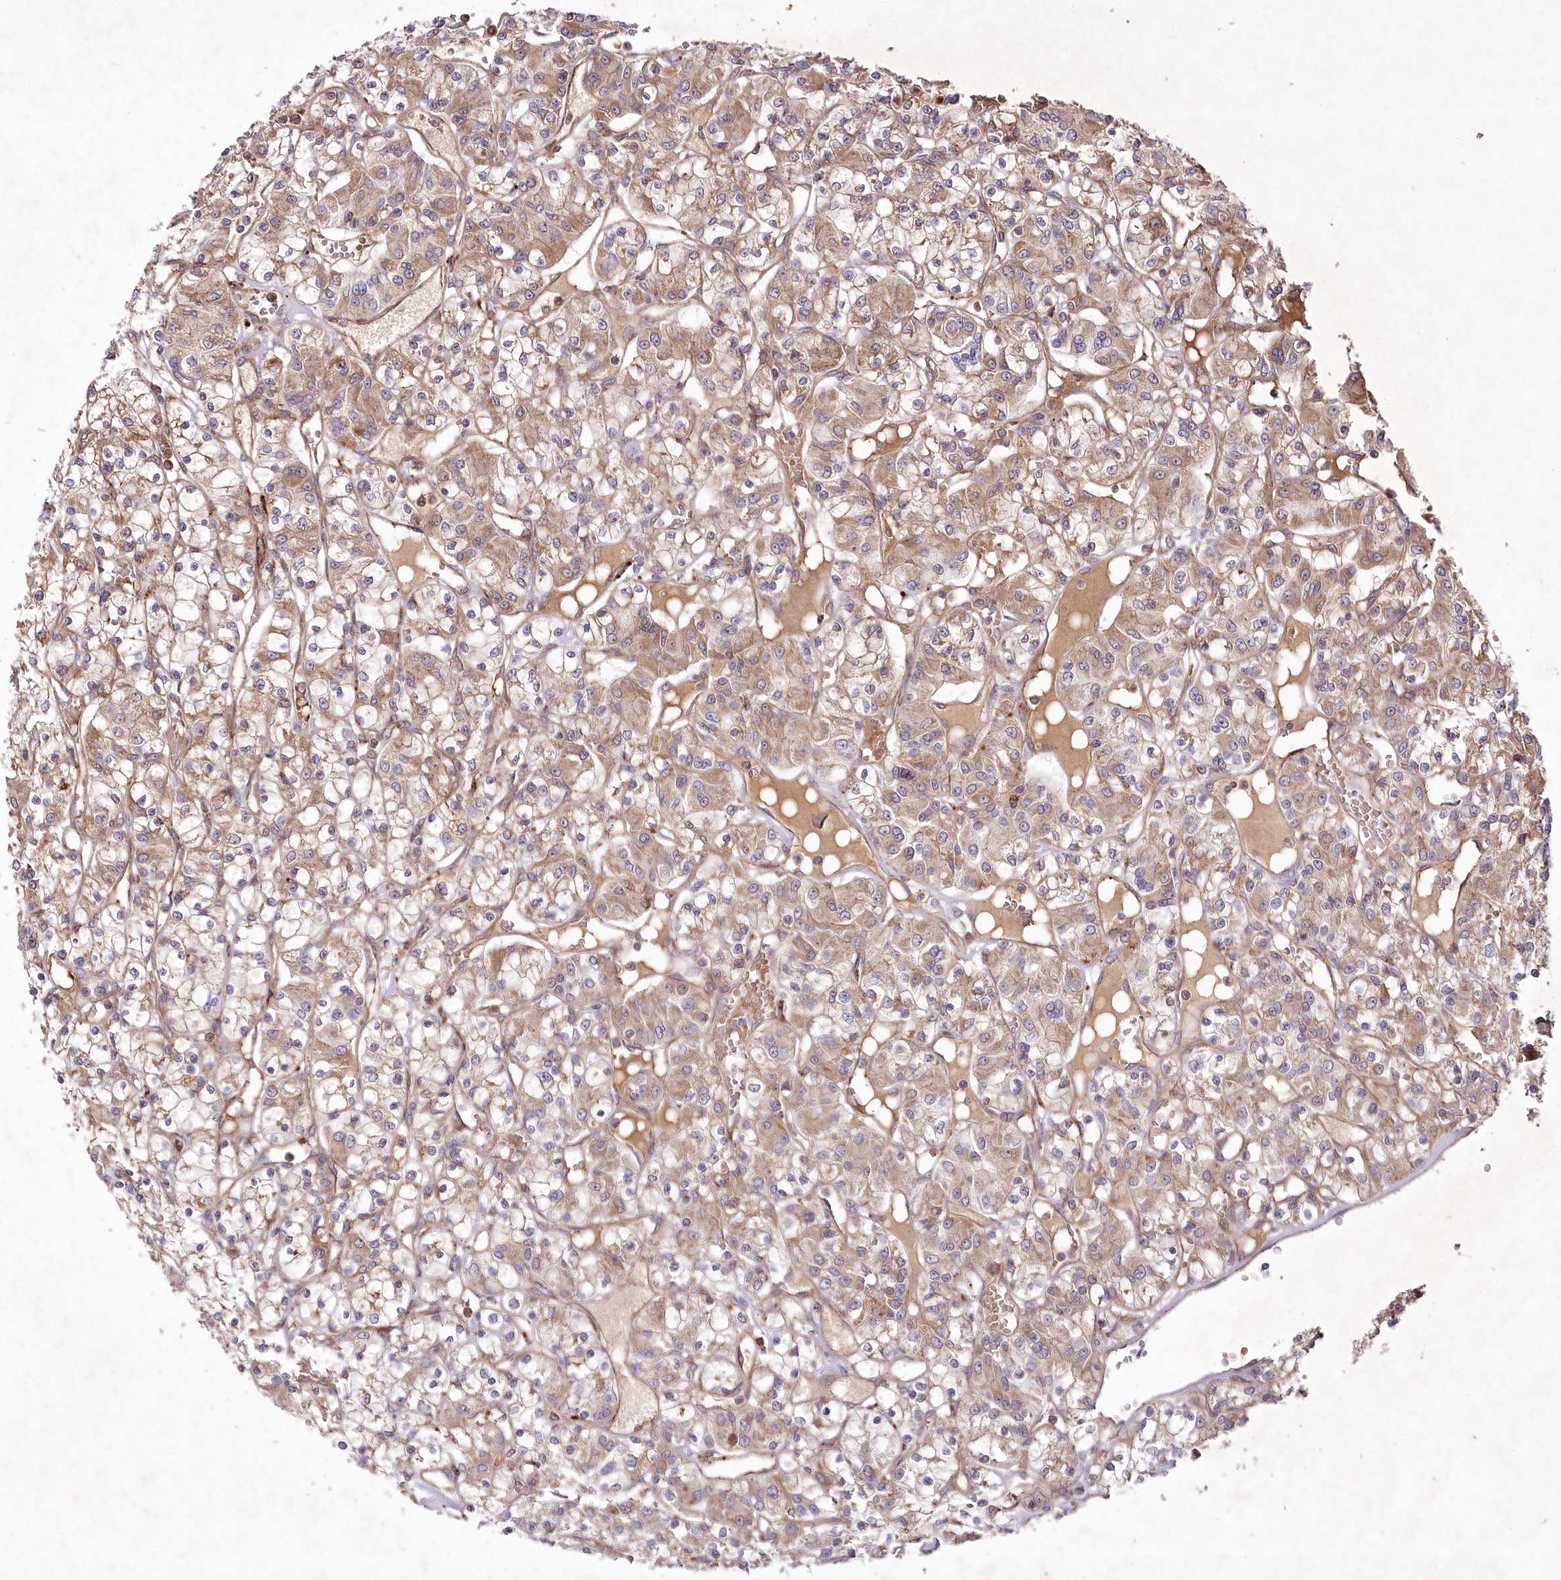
{"staining": {"intensity": "moderate", "quantity": ">75%", "location": "cytoplasmic/membranous"}, "tissue": "renal cancer", "cell_type": "Tumor cells", "image_type": "cancer", "snomed": [{"axis": "morphology", "description": "Adenocarcinoma, NOS"}, {"axis": "topography", "description": "Kidney"}], "caption": "A brown stain labels moderate cytoplasmic/membranous positivity of a protein in human renal cancer (adenocarcinoma) tumor cells.", "gene": "PSTK", "patient": {"sex": "female", "age": 59}}